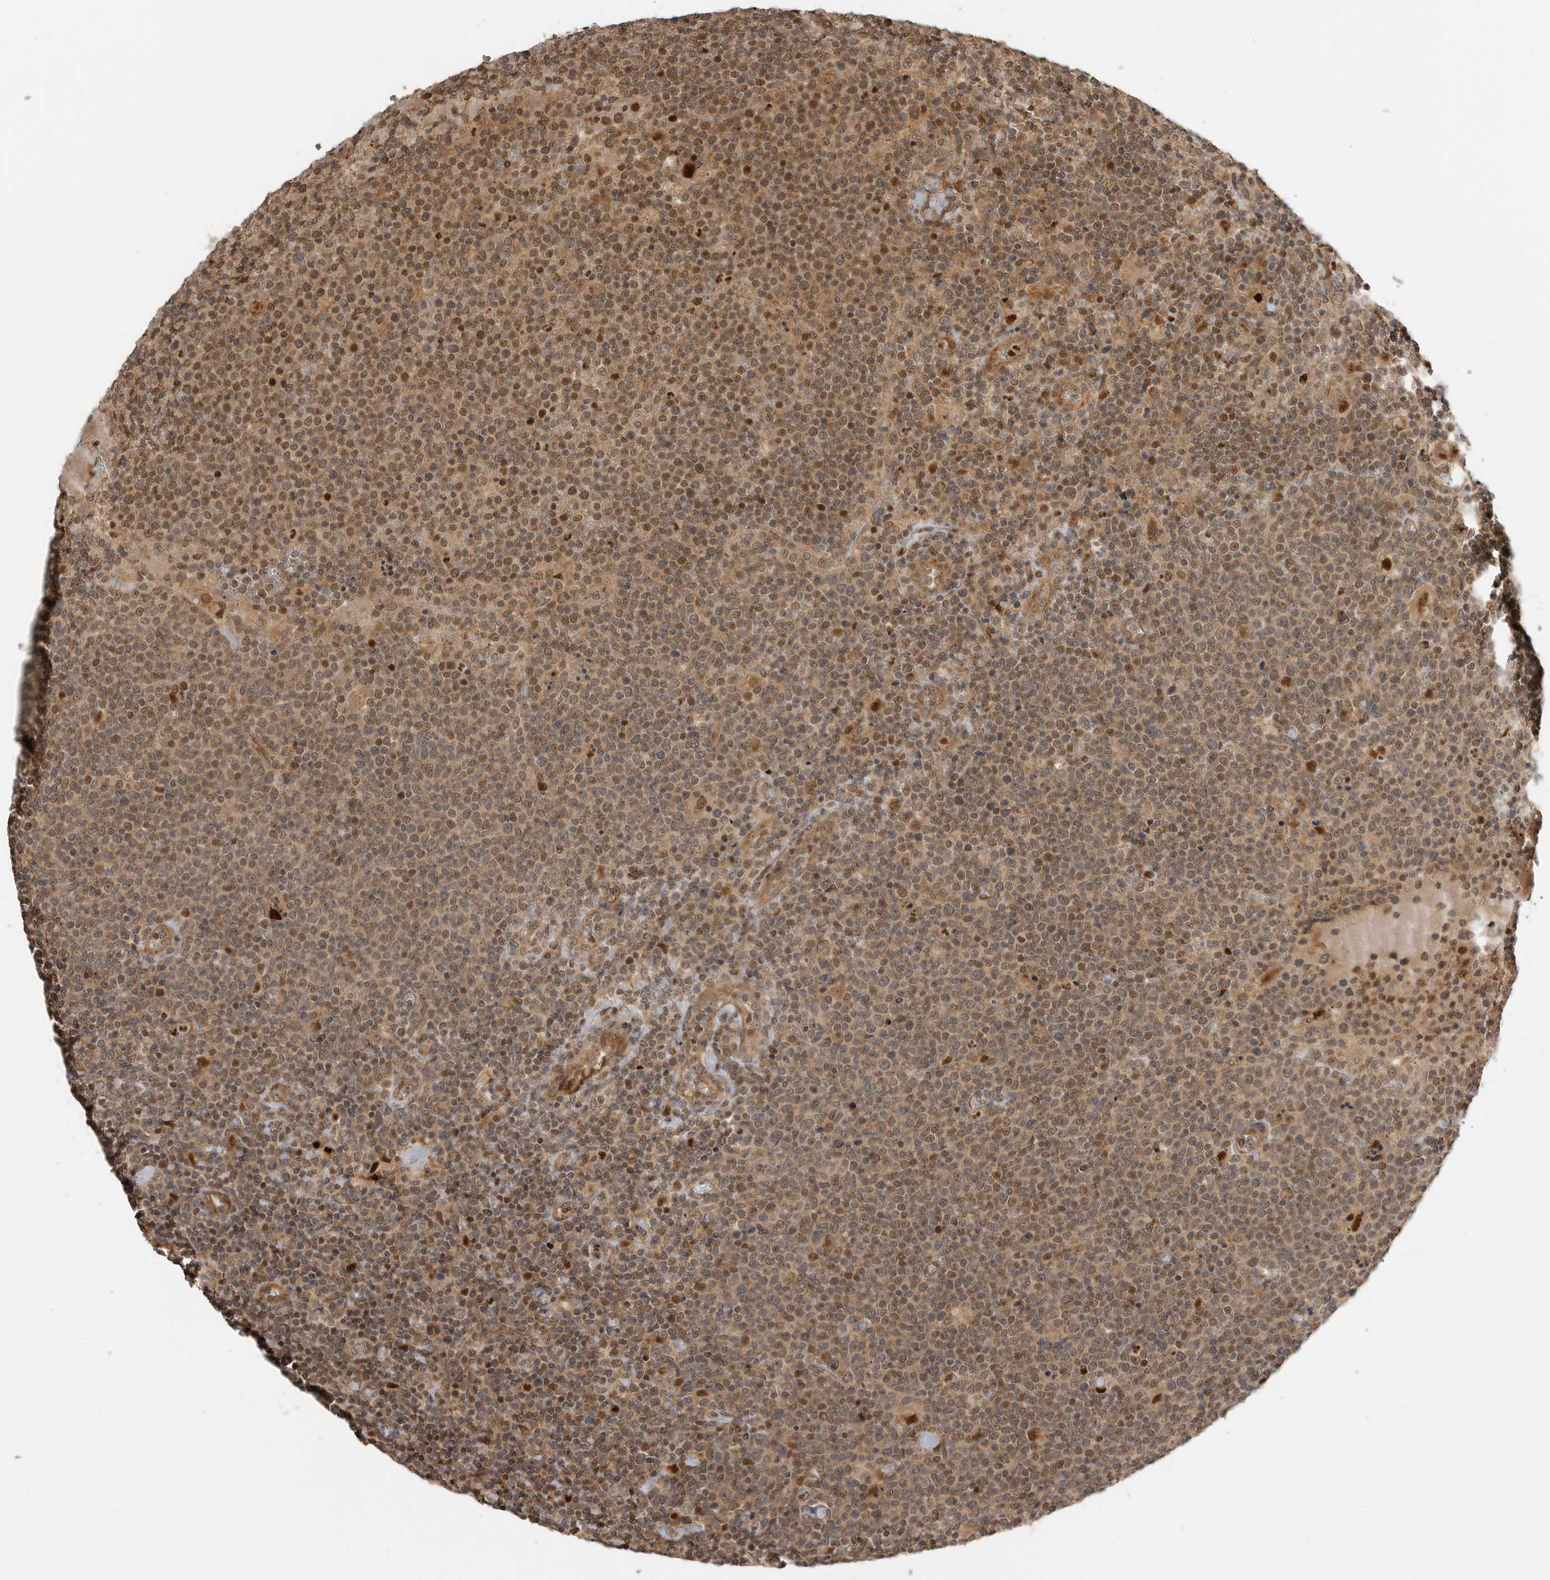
{"staining": {"intensity": "moderate", "quantity": ">75%", "location": "cytoplasmic/membranous,nuclear"}, "tissue": "lymphoma", "cell_type": "Tumor cells", "image_type": "cancer", "snomed": [{"axis": "morphology", "description": "Malignant lymphoma, non-Hodgkin's type, High grade"}, {"axis": "topography", "description": "Lymph node"}], "caption": "Immunohistochemical staining of high-grade malignant lymphoma, non-Hodgkin's type demonstrates medium levels of moderate cytoplasmic/membranous and nuclear expression in about >75% of tumor cells. Nuclei are stained in blue.", "gene": "STRAP", "patient": {"sex": "male", "age": 61}}